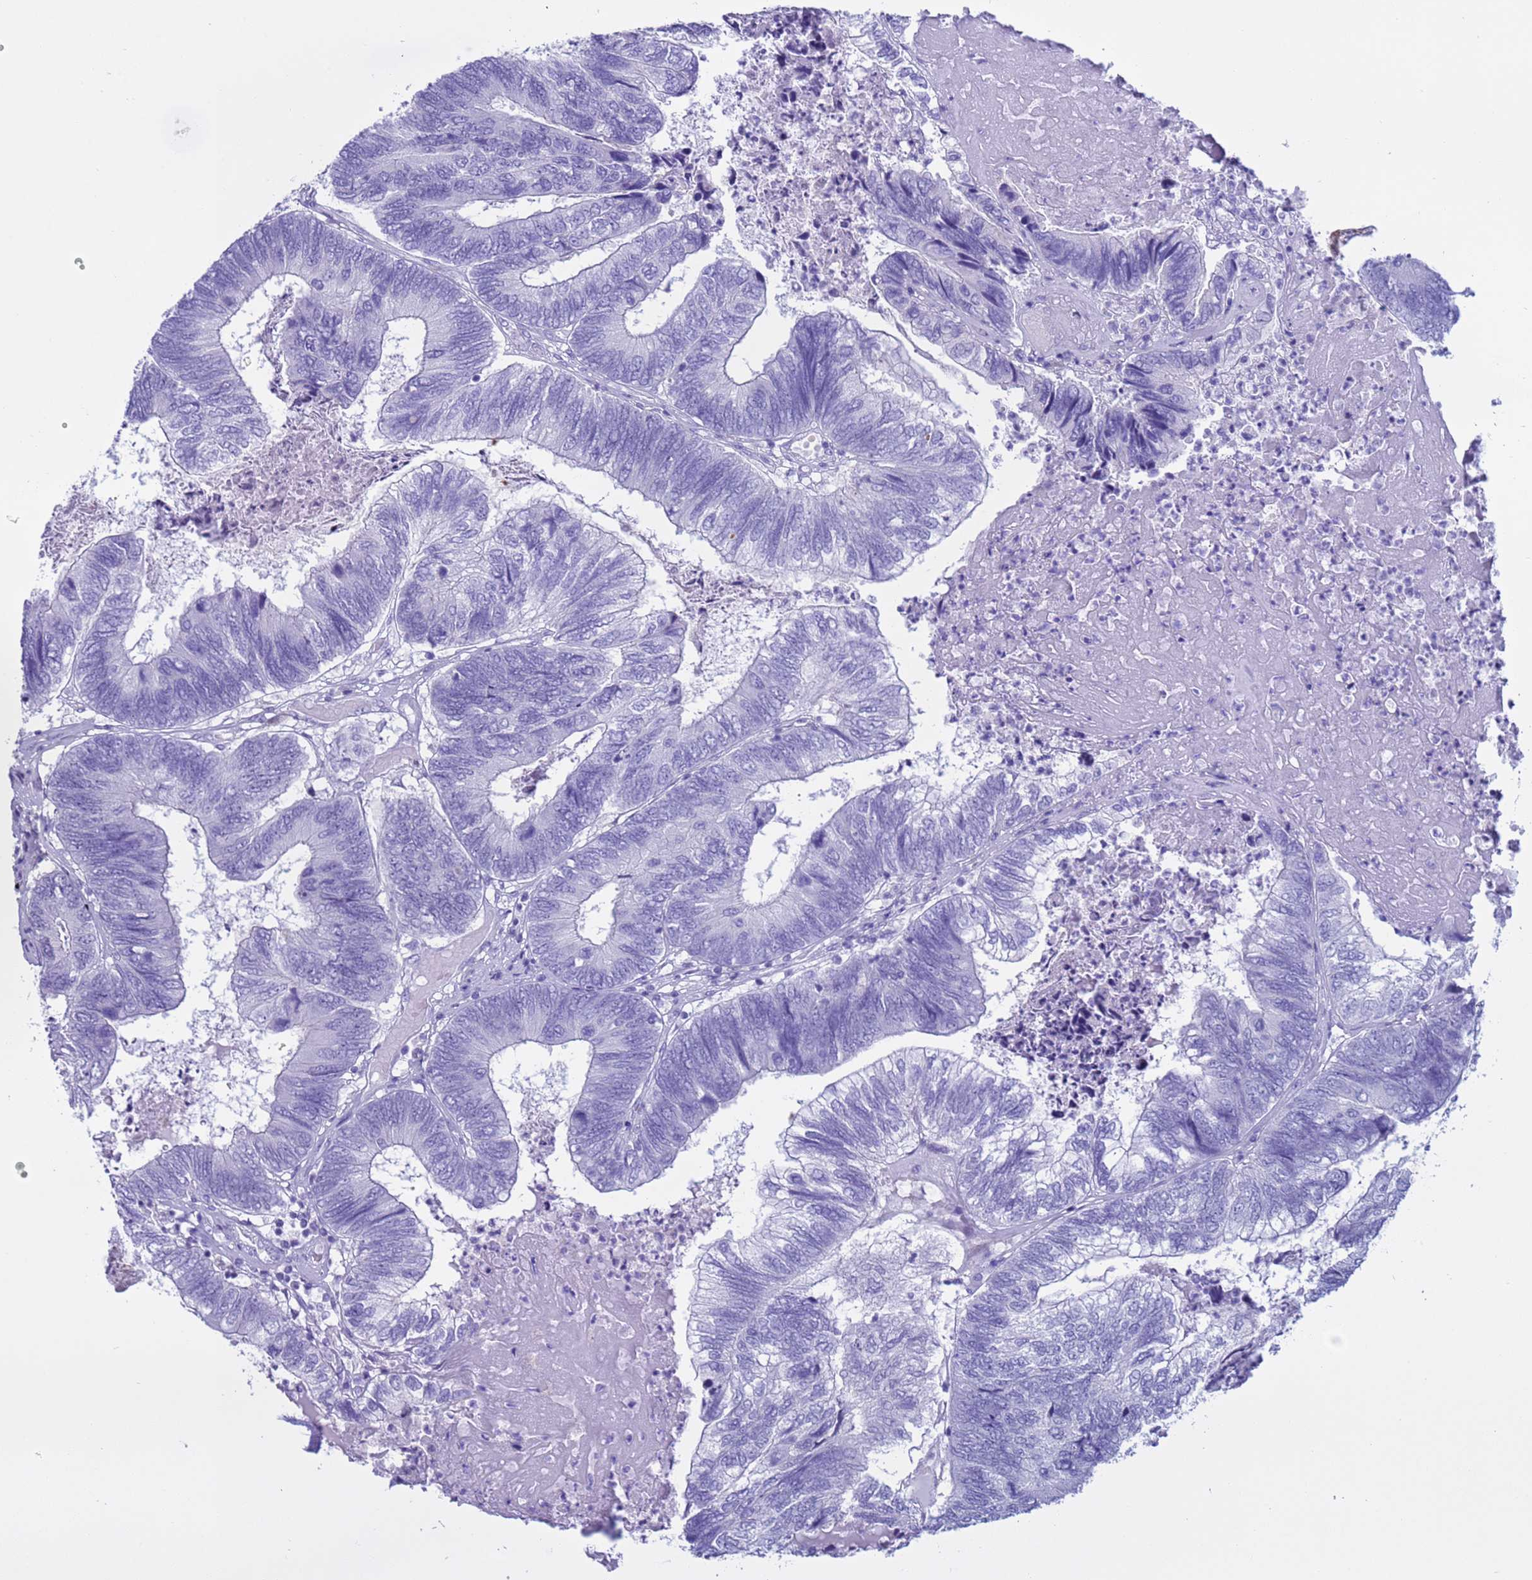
{"staining": {"intensity": "negative", "quantity": "none", "location": "none"}, "tissue": "colorectal cancer", "cell_type": "Tumor cells", "image_type": "cancer", "snomed": [{"axis": "morphology", "description": "Adenocarcinoma, NOS"}, {"axis": "topography", "description": "Colon"}], "caption": "IHC of colorectal cancer displays no staining in tumor cells. (Stains: DAB immunohistochemistry (IHC) with hematoxylin counter stain, Microscopy: brightfield microscopy at high magnification).", "gene": "CST4", "patient": {"sex": "female", "age": 67}}